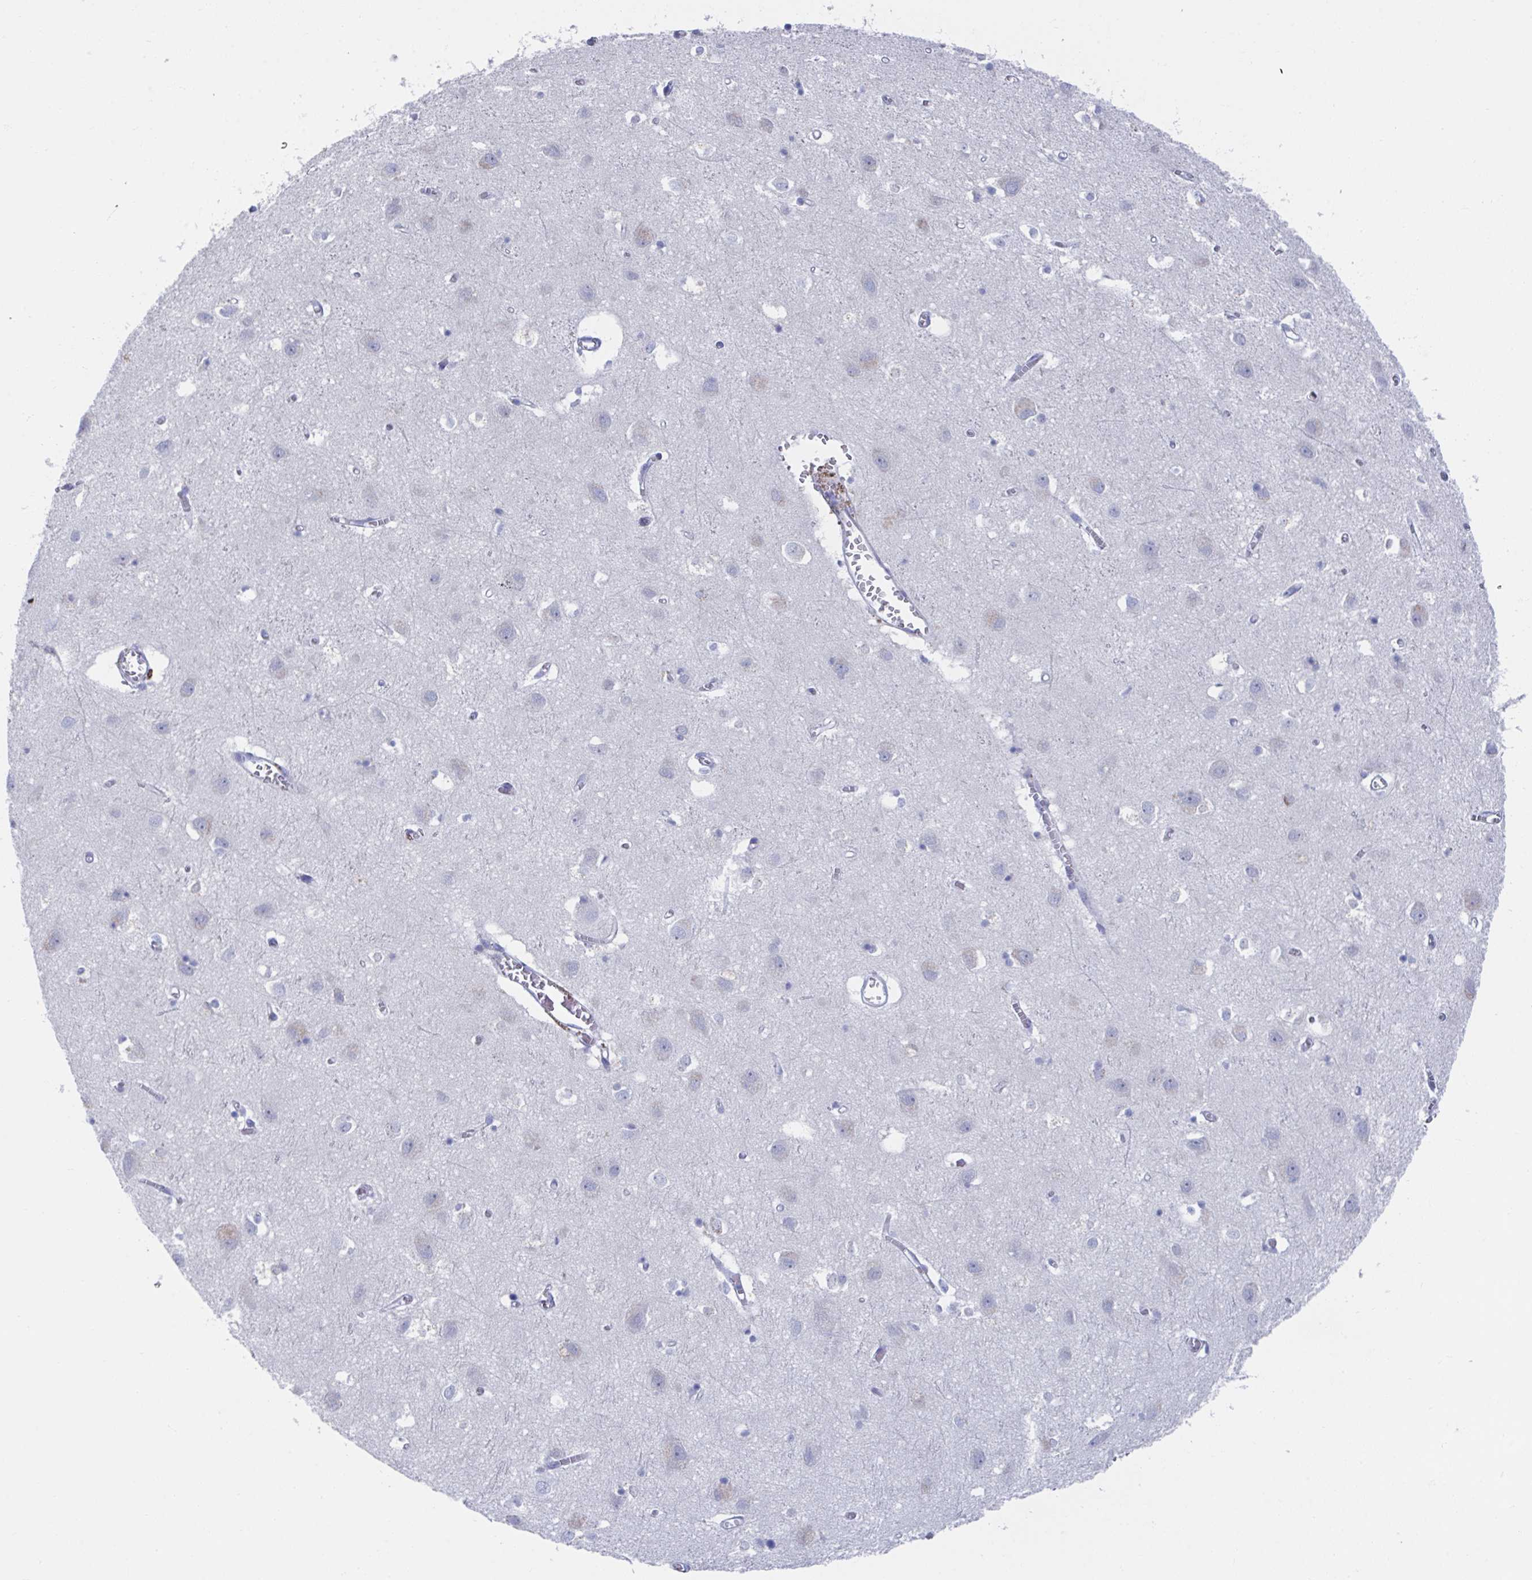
{"staining": {"intensity": "negative", "quantity": "none", "location": "none"}, "tissue": "cerebral cortex", "cell_type": "Endothelial cells", "image_type": "normal", "snomed": [{"axis": "morphology", "description": "Normal tissue, NOS"}, {"axis": "topography", "description": "Cerebral cortex"}], "caption": "Immunohistochemical staining of benign human cerebral cortex reveals no significant positivity in endothelial cells. The staining is performed using DAB (3,3'-diaminobenzidine) brown chromogen with nuclei counter-stained in using hematoxylin.", "gene": "TNFAIP6", "patient": {"sex": "male", "age": 70}}